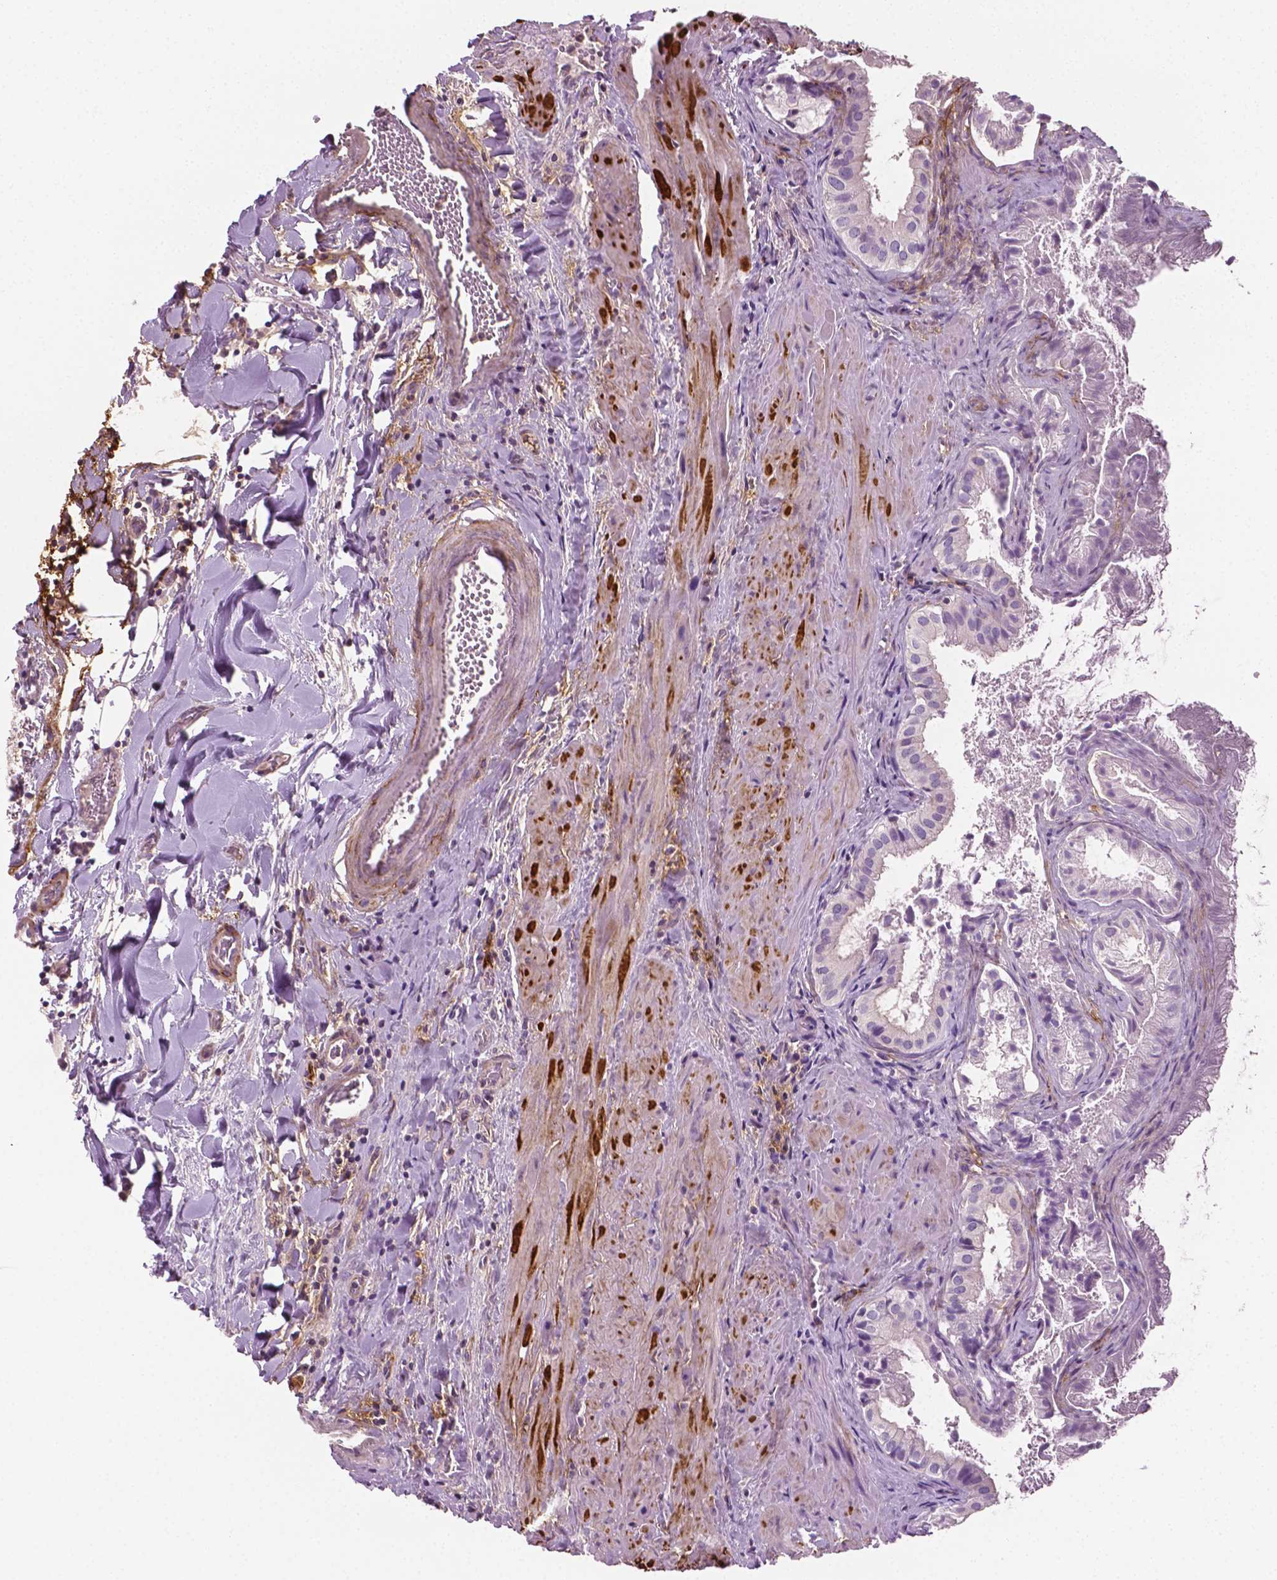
{"staining": {"intensity": "negative", "quantity": "none", "location": "none"}, "tissue": "gallbladder", "cell_type": "Glandular cells", "image_type": "normal", "snomed": [{"axis": "morphology", "description": "Normal tissue, NOS"}, {"axis": "topography", "description": "Gallbladder"}], "caption": "A high-resolution photomicrograph shows immunohistochemistry staining of normal gallbladder, which exhibits no significant staining in glandular cells.", "gene": "PTX3", "patient": {"sex": "male", "age": 70}}